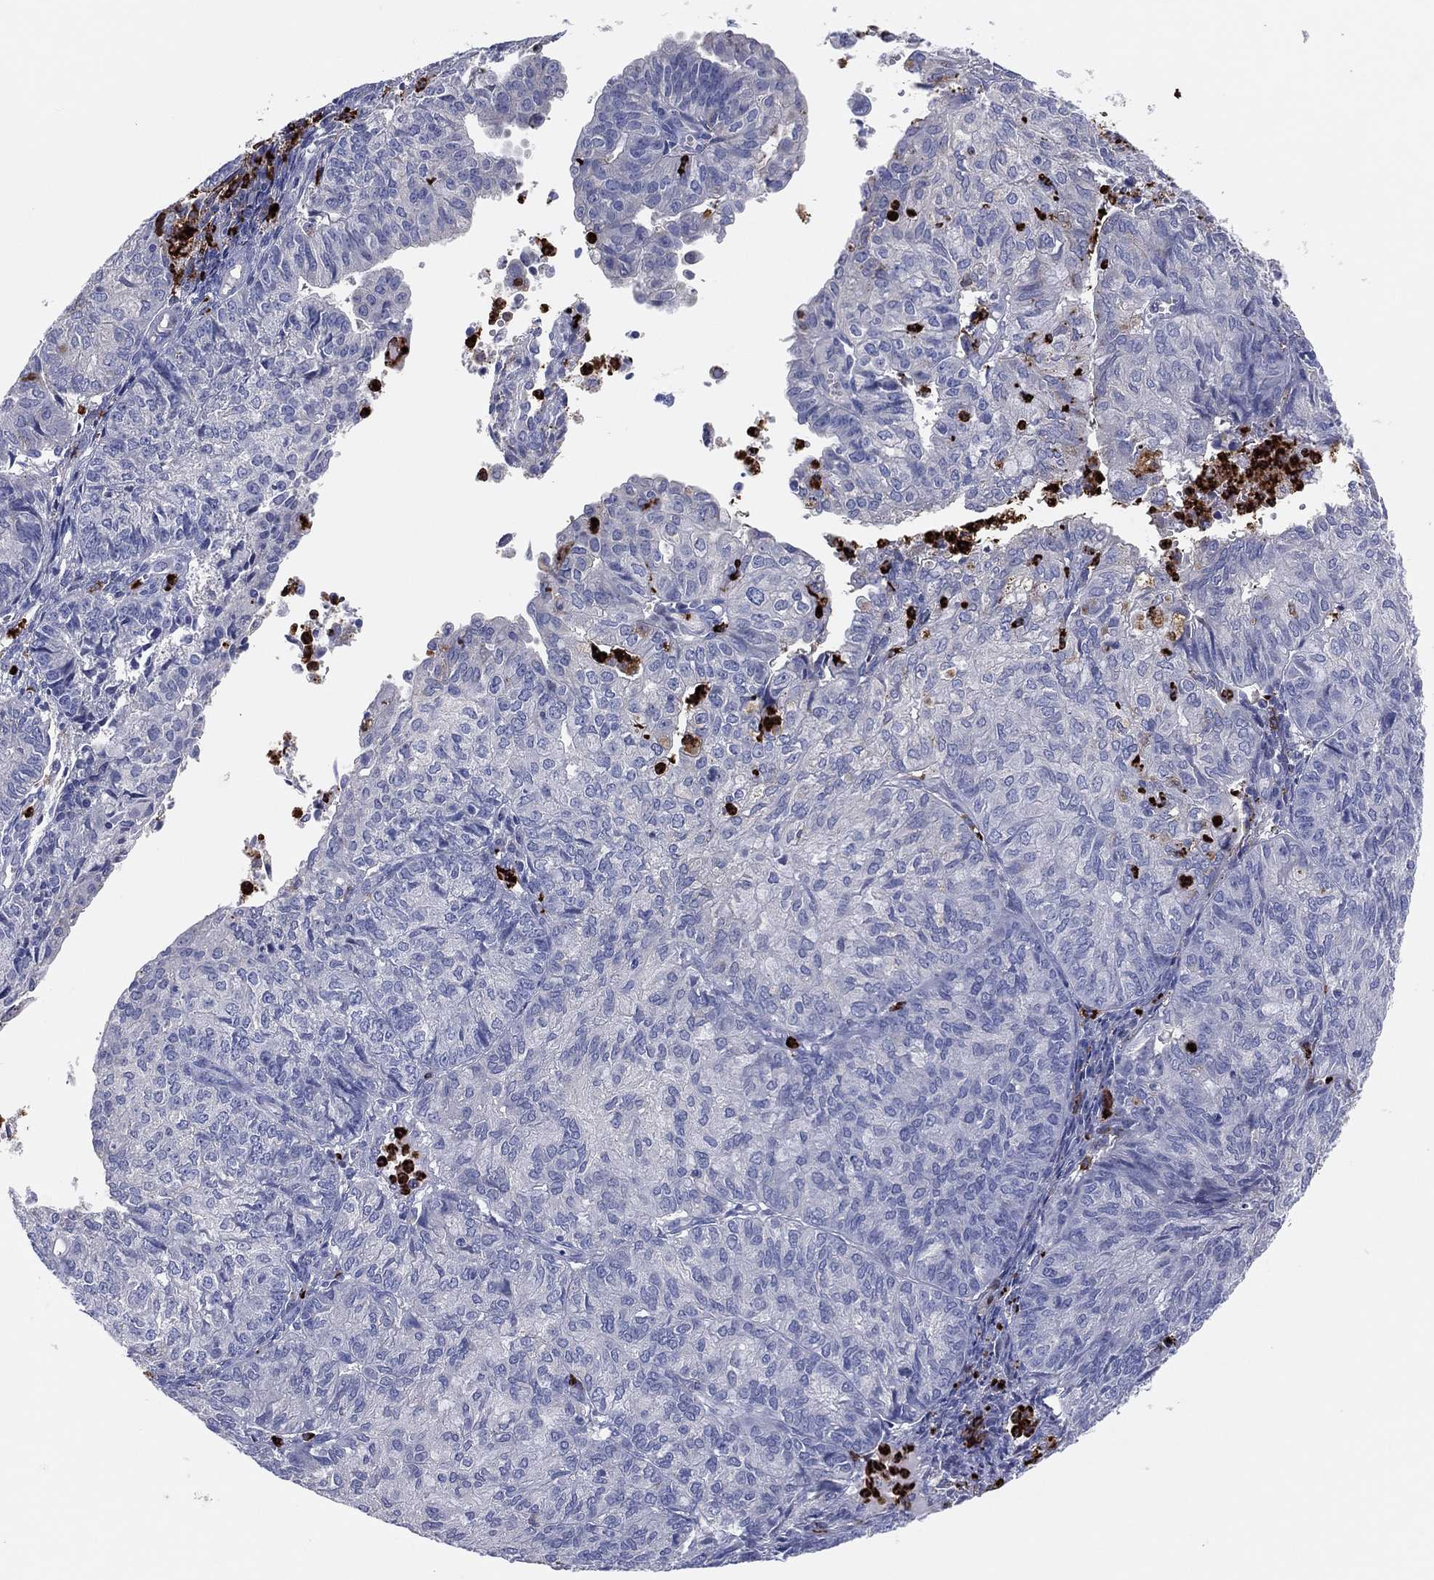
{"staining": {"intensity": "negative", "quantity": "none", "location": "none"}, "tissue": "endometrial cancer", "cell_type": "Tumor cells", "image_type": "cancer", "snomed": [{"axis": "morphology", "description": "Adenocarcinoma, NOS"}, {"axis": "topography", "description": "Endometrium"}], "caption": "Immunohistochemistry of endometrial cancer (adenocarcinoma) exhibits no positivity in tumor cells.", "gene": "PLAC8", "patient": {"sex": "female", "age": 82}}